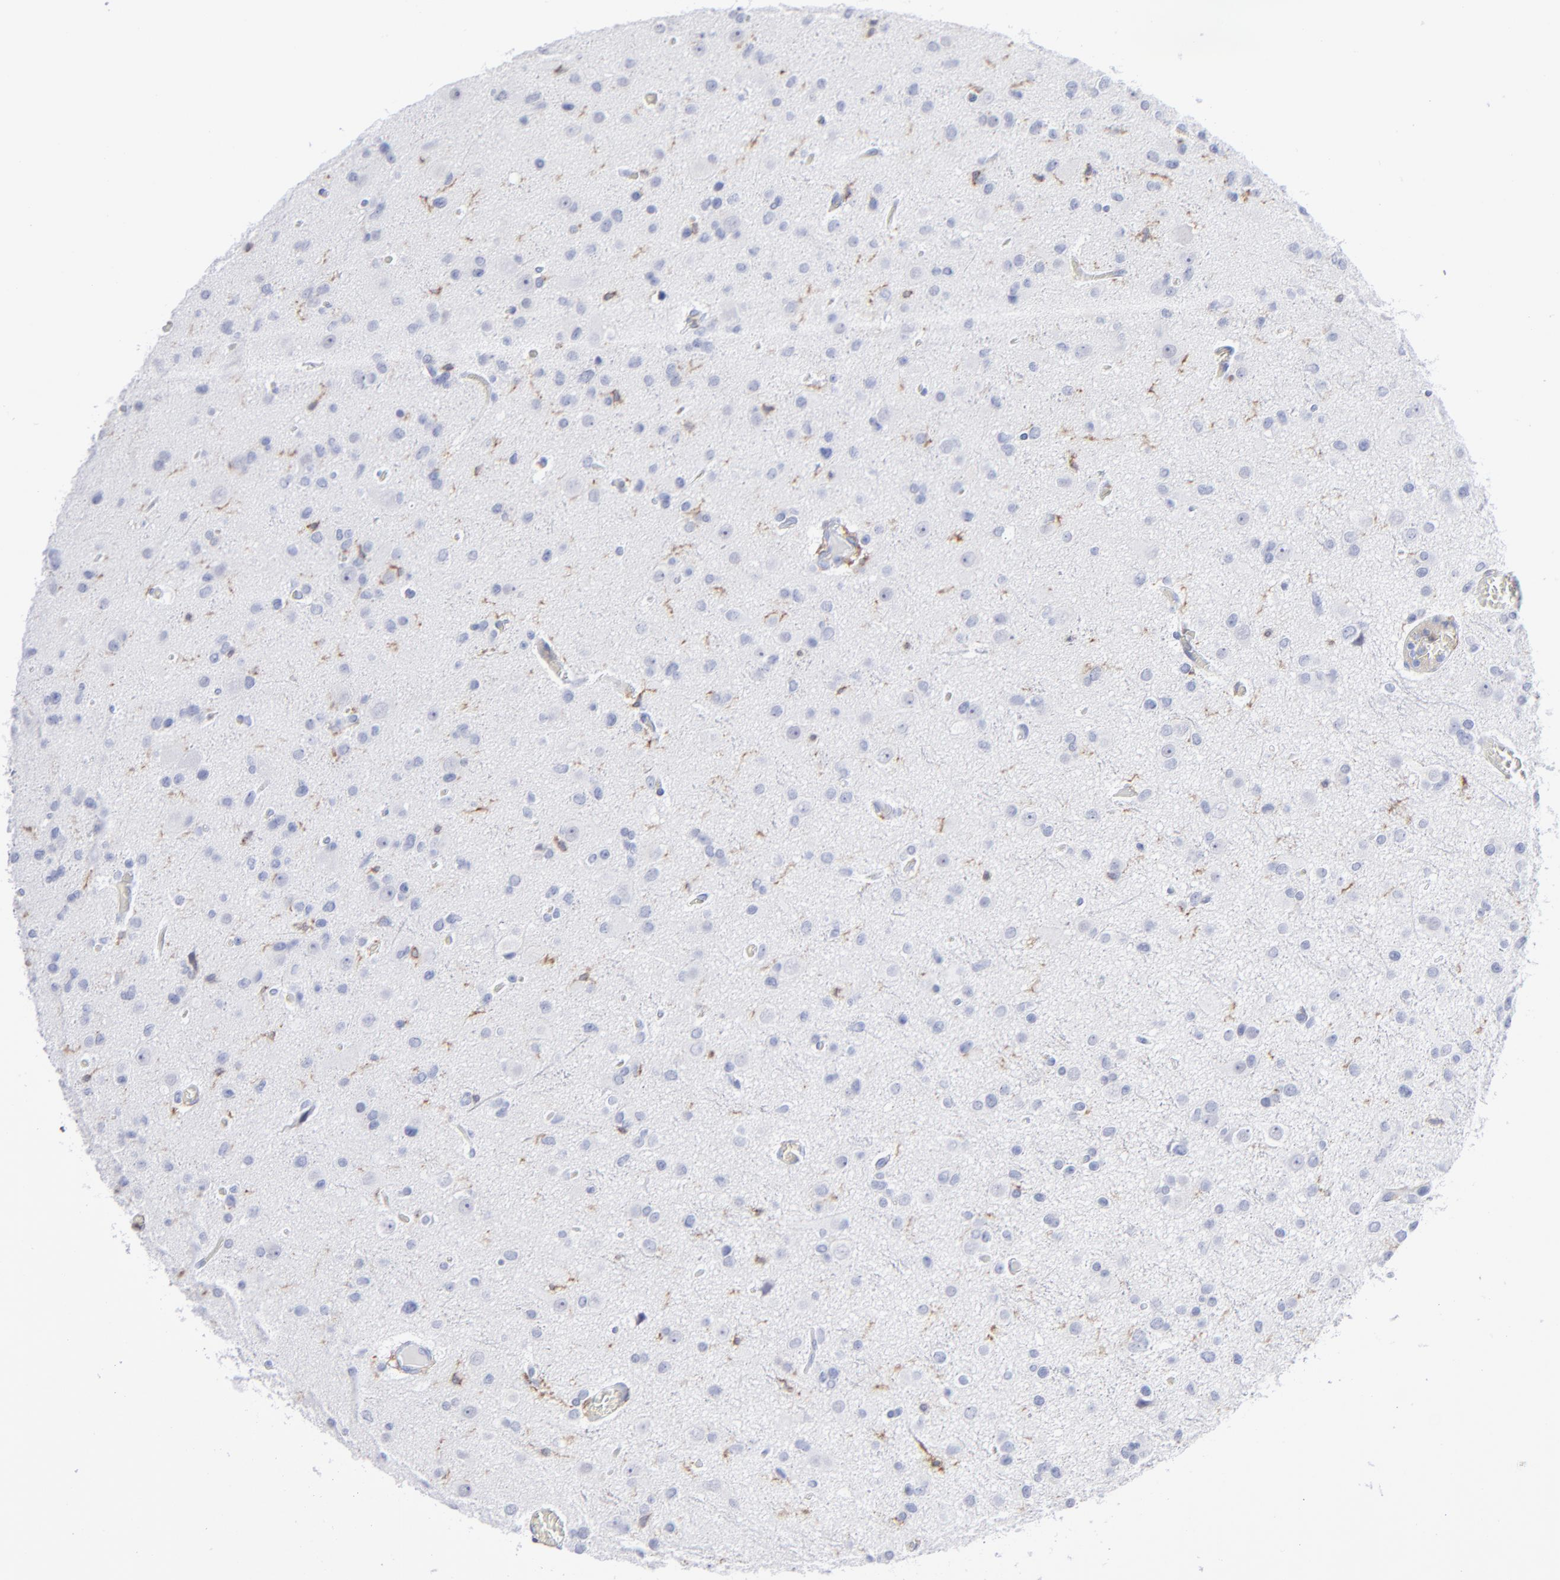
{"staining": {"intensity": "moderate", "quantity": "<25%", "location": "cytoplasmic/membranous"}, "tissue": "glioma", "cell_type": "Tumor cells", "image_type": "cancer", "snomed": [{"axis": "morphology", "description": "Glioma, malignant, Low grade"}, {"axis": "topography", "description": "Brain"}], "caption": "Immunohistochemistry (DAB (3,3'-diaminobenzidine)) staining of low-grade glioma (malignant) shows moderate cytoplasmic/membranous protein positivity in about <25% of tumor cells.", "gene": "LAT2", "patient": {"sex": "male", "age": 42}}